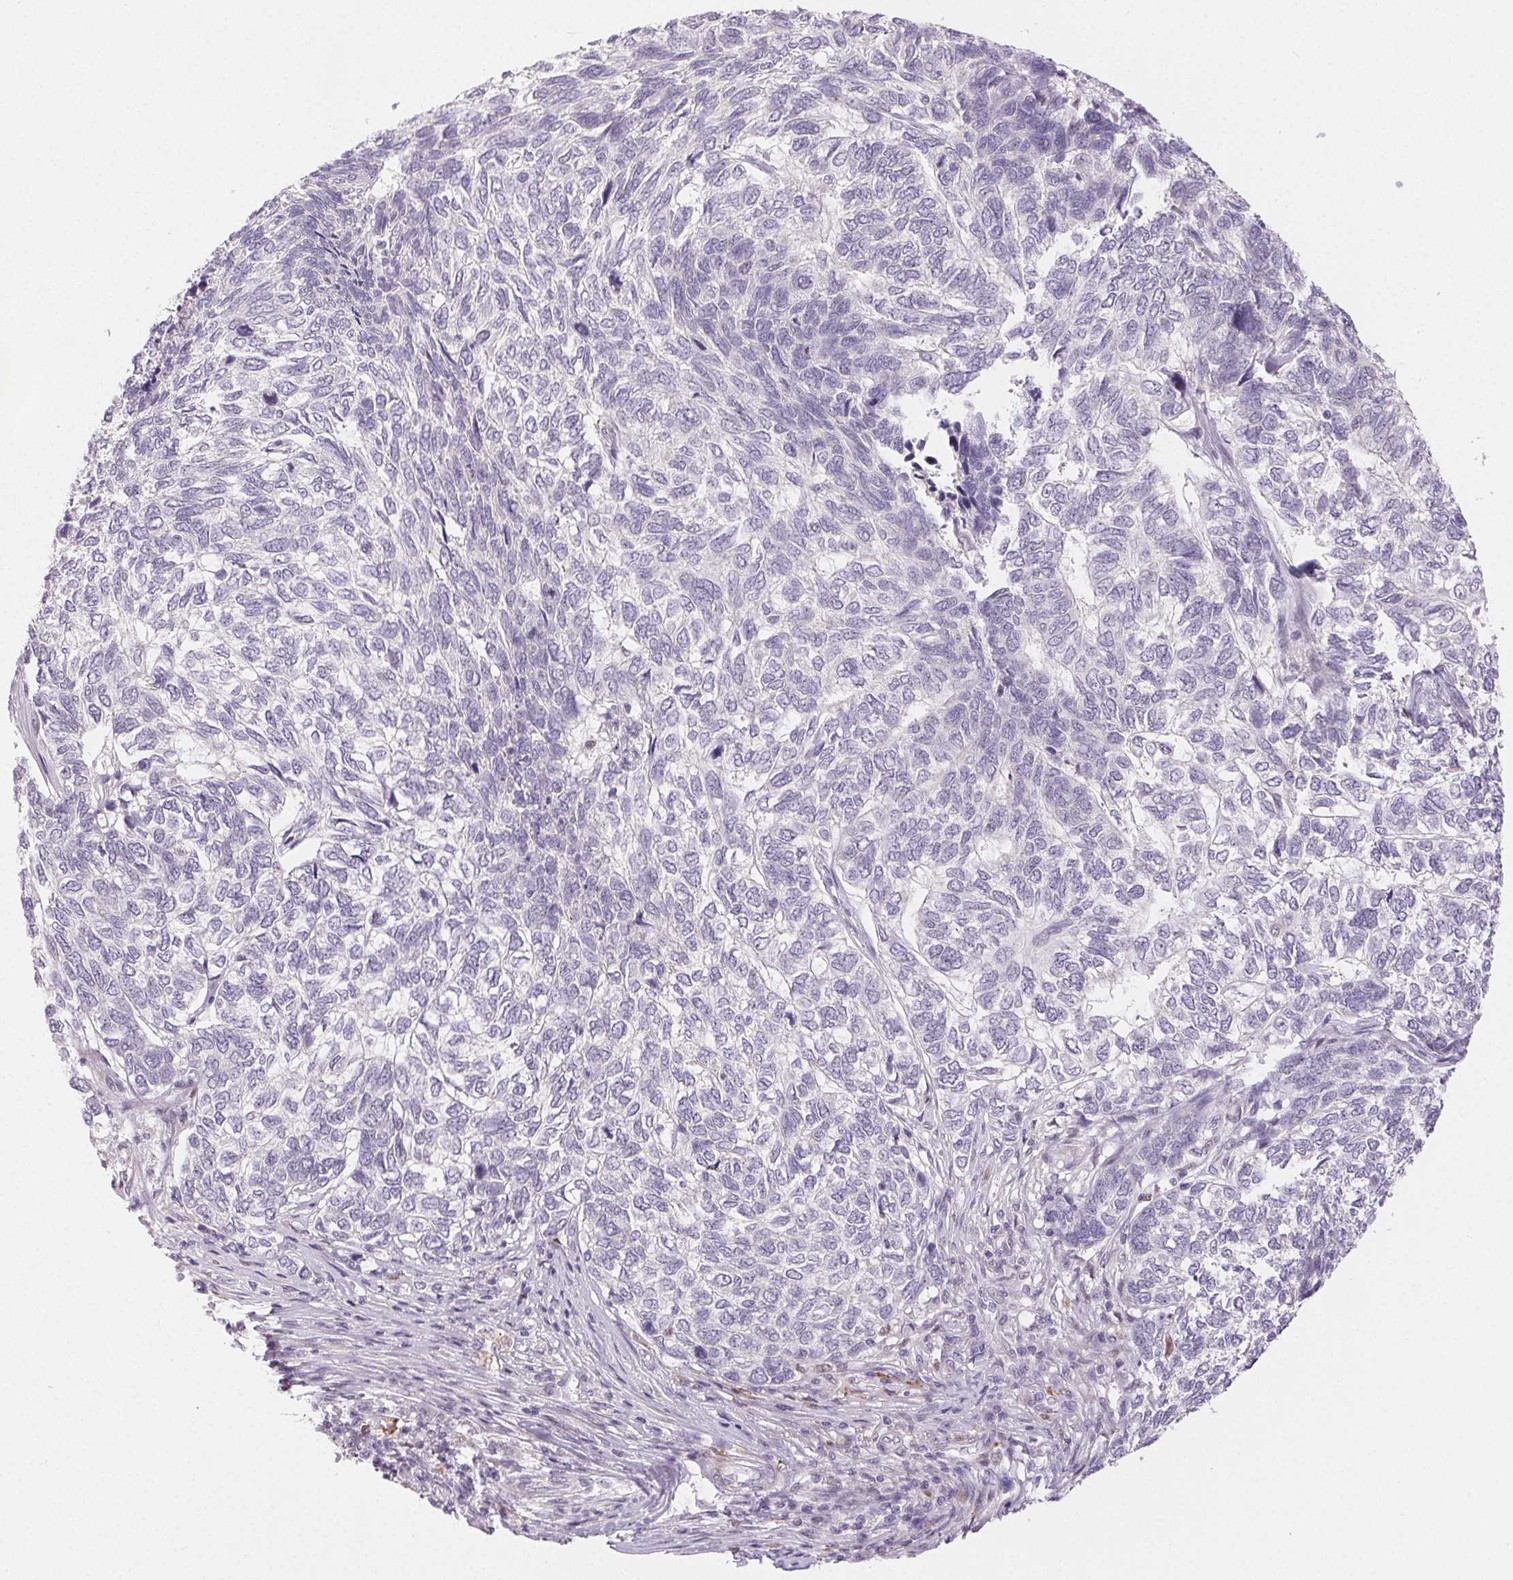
{"staining": {"intensity": "negative", "quantity": "none", "location": "none"}, "tissue": "skin cancer", "cell_type": "Tumor cells", "image_type": "cancer", "snomed": [{"axis": "morphology", "description": "Basal cell carcinoma"}, {"axis": "topography", "description": "Skin"}], "caption": "The image displays no significant staining in tumor cells of skin basal cell carcinoma.", "gene": "RPGRIP1", "patient": {"sex": "female", "age": 65}}